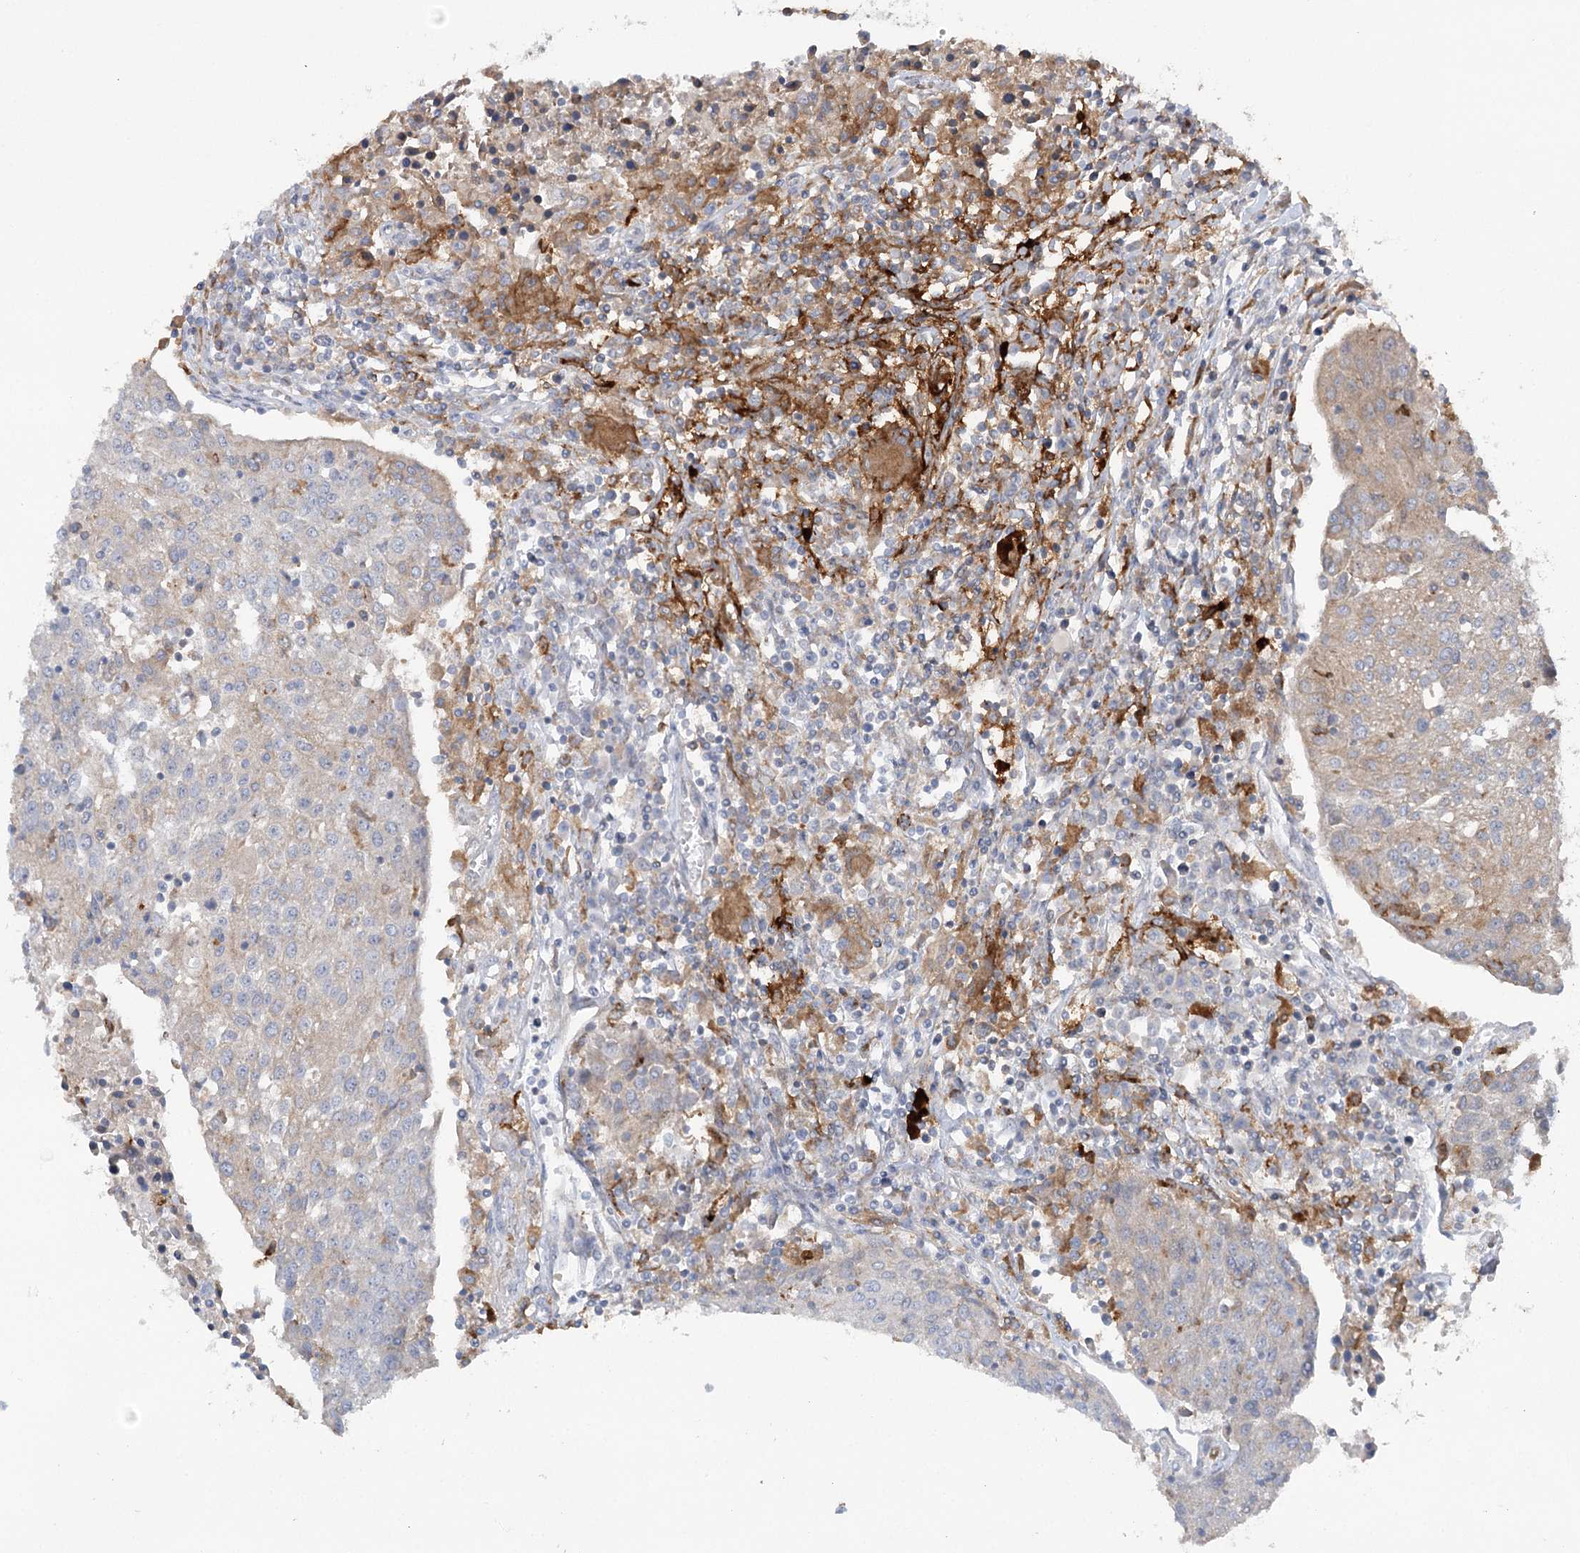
{"staining": {"intensity": "weak", "quantity": "<25%", "location": "cytoplasmic/membranous"}, "tissue": "urothelial cancer", "cell_type": "Tumor cells", "image_type": "cancer", "snomed": [{"axis": "morphology", "description": "Urothelial carcinoma, High grade"}, {"axis": "topography", "description": "Urinary bladder"}], "caption": "Urothelial carcinoma (high-grade) was stained to show a protein in brown. There is no significant expression in tumor cells.", "gene": "SCN11A", "patient": {"sex": "female", "age": 85}}